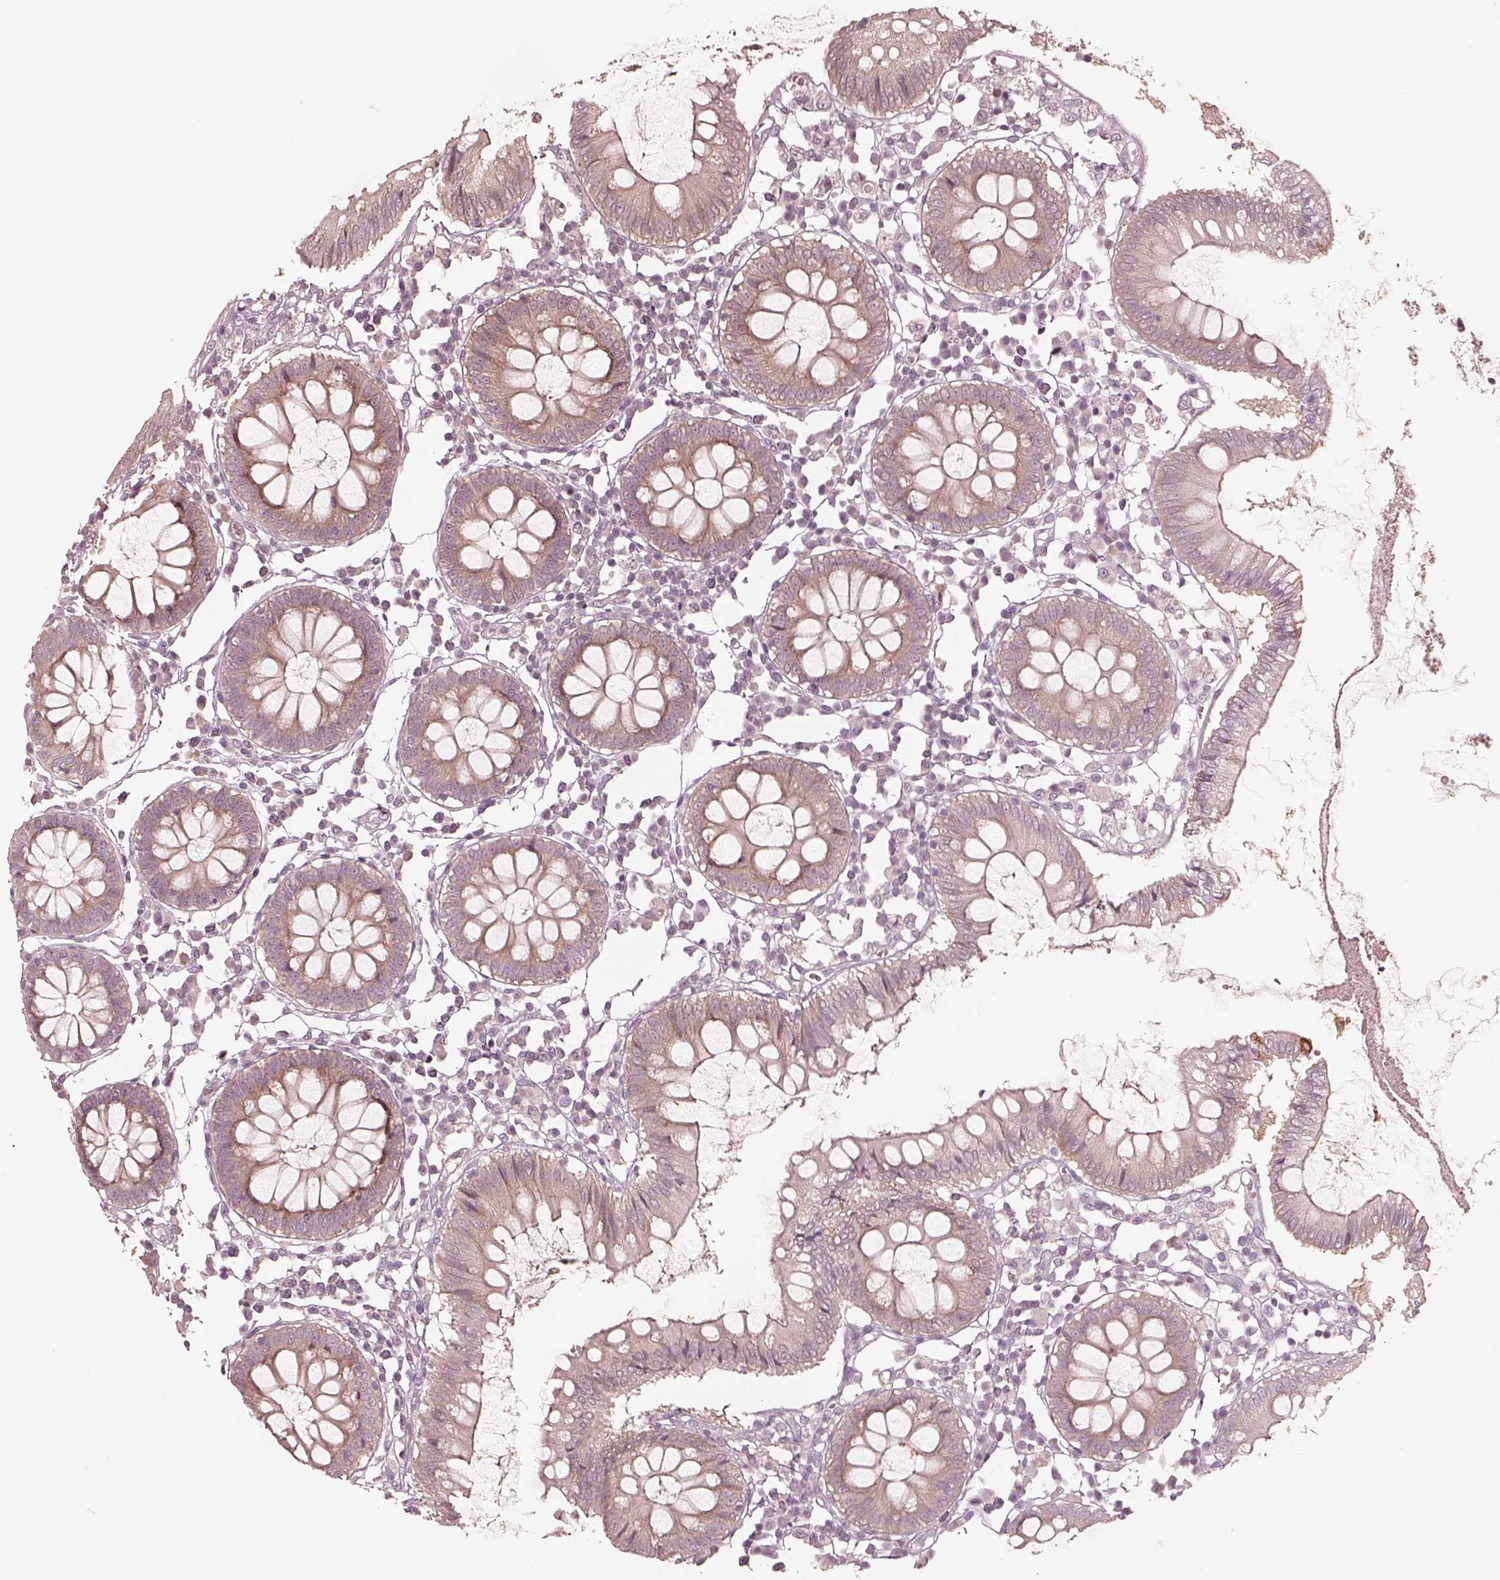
{"staining": {"intensity": "negative", "quantity": "none", "location": "none"}, "tissue": "colon", "cell_type": "Endothelial cells", "image_type": "normal", "snomed": [{"axis": "morphology", "description": "Normal tissue, NOS"}, {"axis": "morphology", "description": "Adenocarcinoma, NOS"}, {"axis": "topography", "description": "Colon"}], "caption": "Immunohistochemistry micrograph of benign human colon stained for a protein (brown), which demonstrates no expression in endothelial cells. Nuclei are stained in blue.", "gene": "ACACB", "patient": {"sex": "male", "age": 83}}